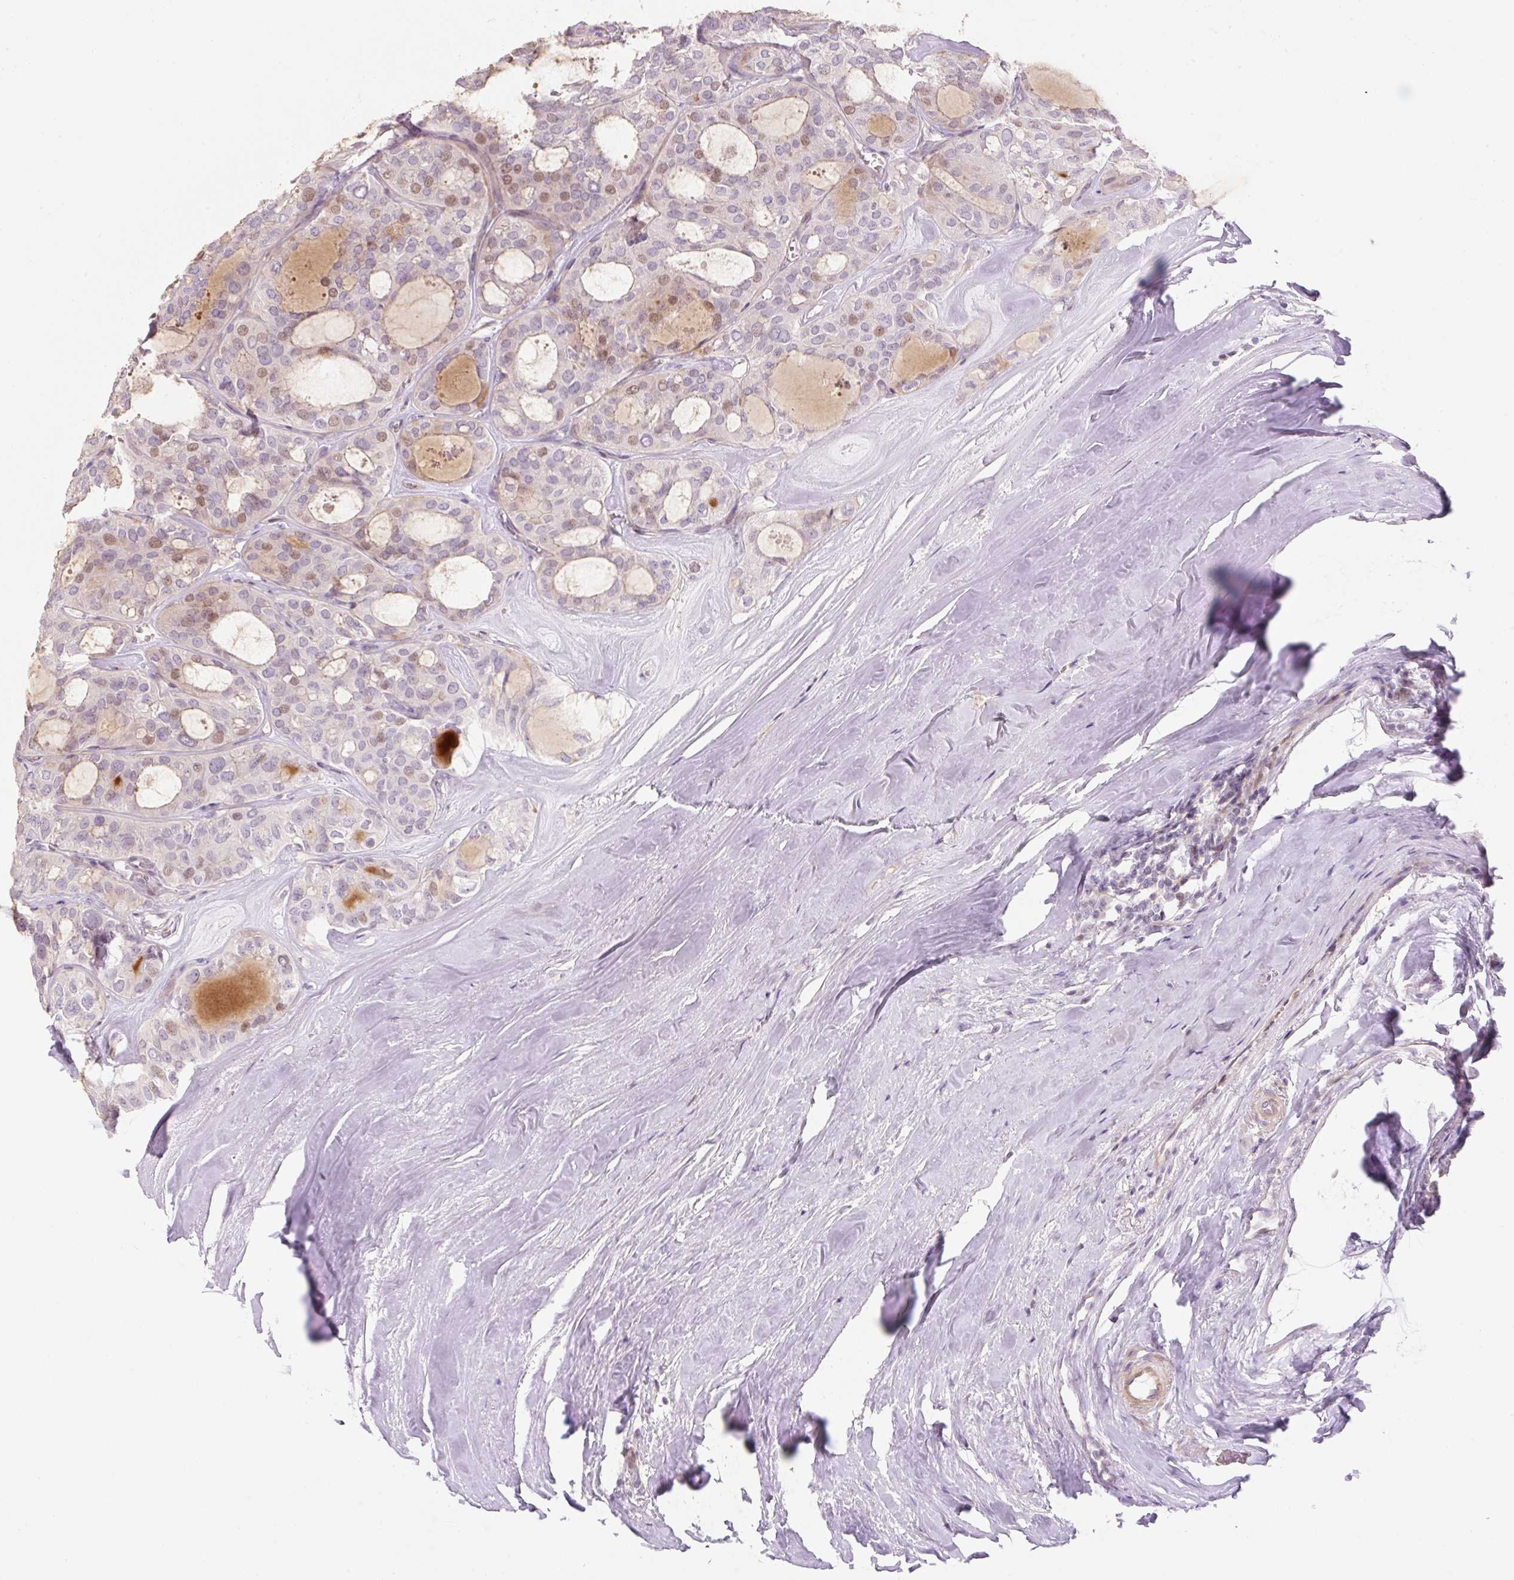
{"staining": {"intensity": "moderate", "quantity": "25%-75%", "location": "nuclear"}, "tissue": "thyroid cancer", "cell_type": "Tumor cells", "image_type": "cancer", "snomed": [{"axis": "morphology", "description": "Follicular adenoma carcinoma, NOS"}, {"axis": "topography", "description": "Thyroid gland"}], "caption": "Immunohistochemistry (DAB) staining of human thyroid follicular adenoma carcinoma displays moderate nuclear protein positivity in approximately 25%-75% of tumor cells. Using DAB (3,3'-diaminobenzidine) (brown) and hematoxylin (blue) stains, captured at high magnification using brightfield microscopy.", "gene": "ZNF552", "patient": {"sex": "male", "age": 75}}